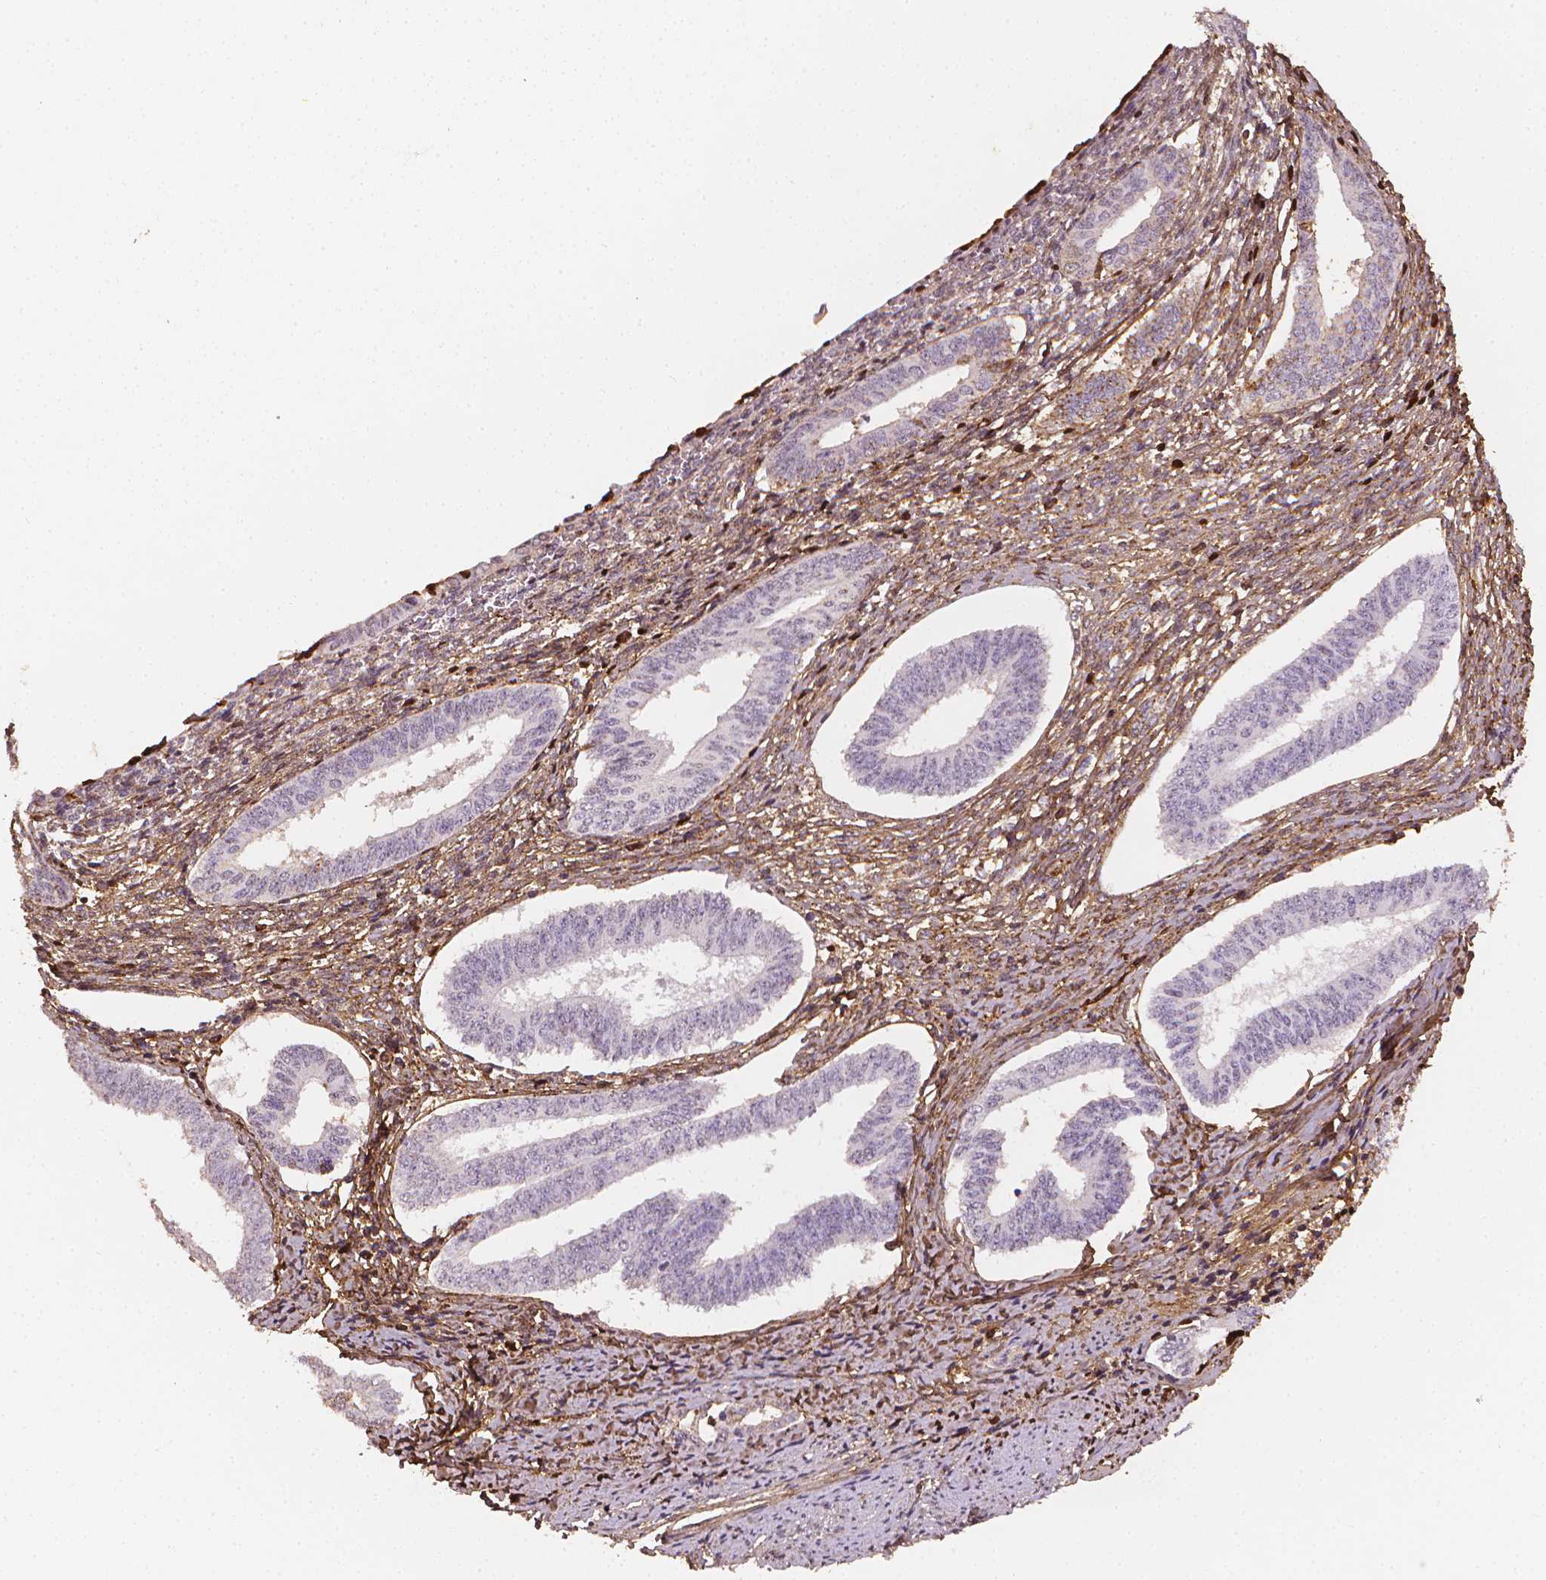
{"staining": {"intensity": "negative", "quantity": "none", "location": "none"}, "tissue": "cervical cancer", "cell_type": "Tumor cells", "image_type": "cancer", "snomed": [{"axis": "morphology", "description": "Squamous cell carcinoma, NOS"}, {"axis": "topography", "description": "Cervix"}], "caption": "An IHC photomicrograph of cervical cancer is shown. There is no staining in tumor cells of cervical cancer.", "gene": "DCN", "patient": {"sex": "female", "age": 59}}